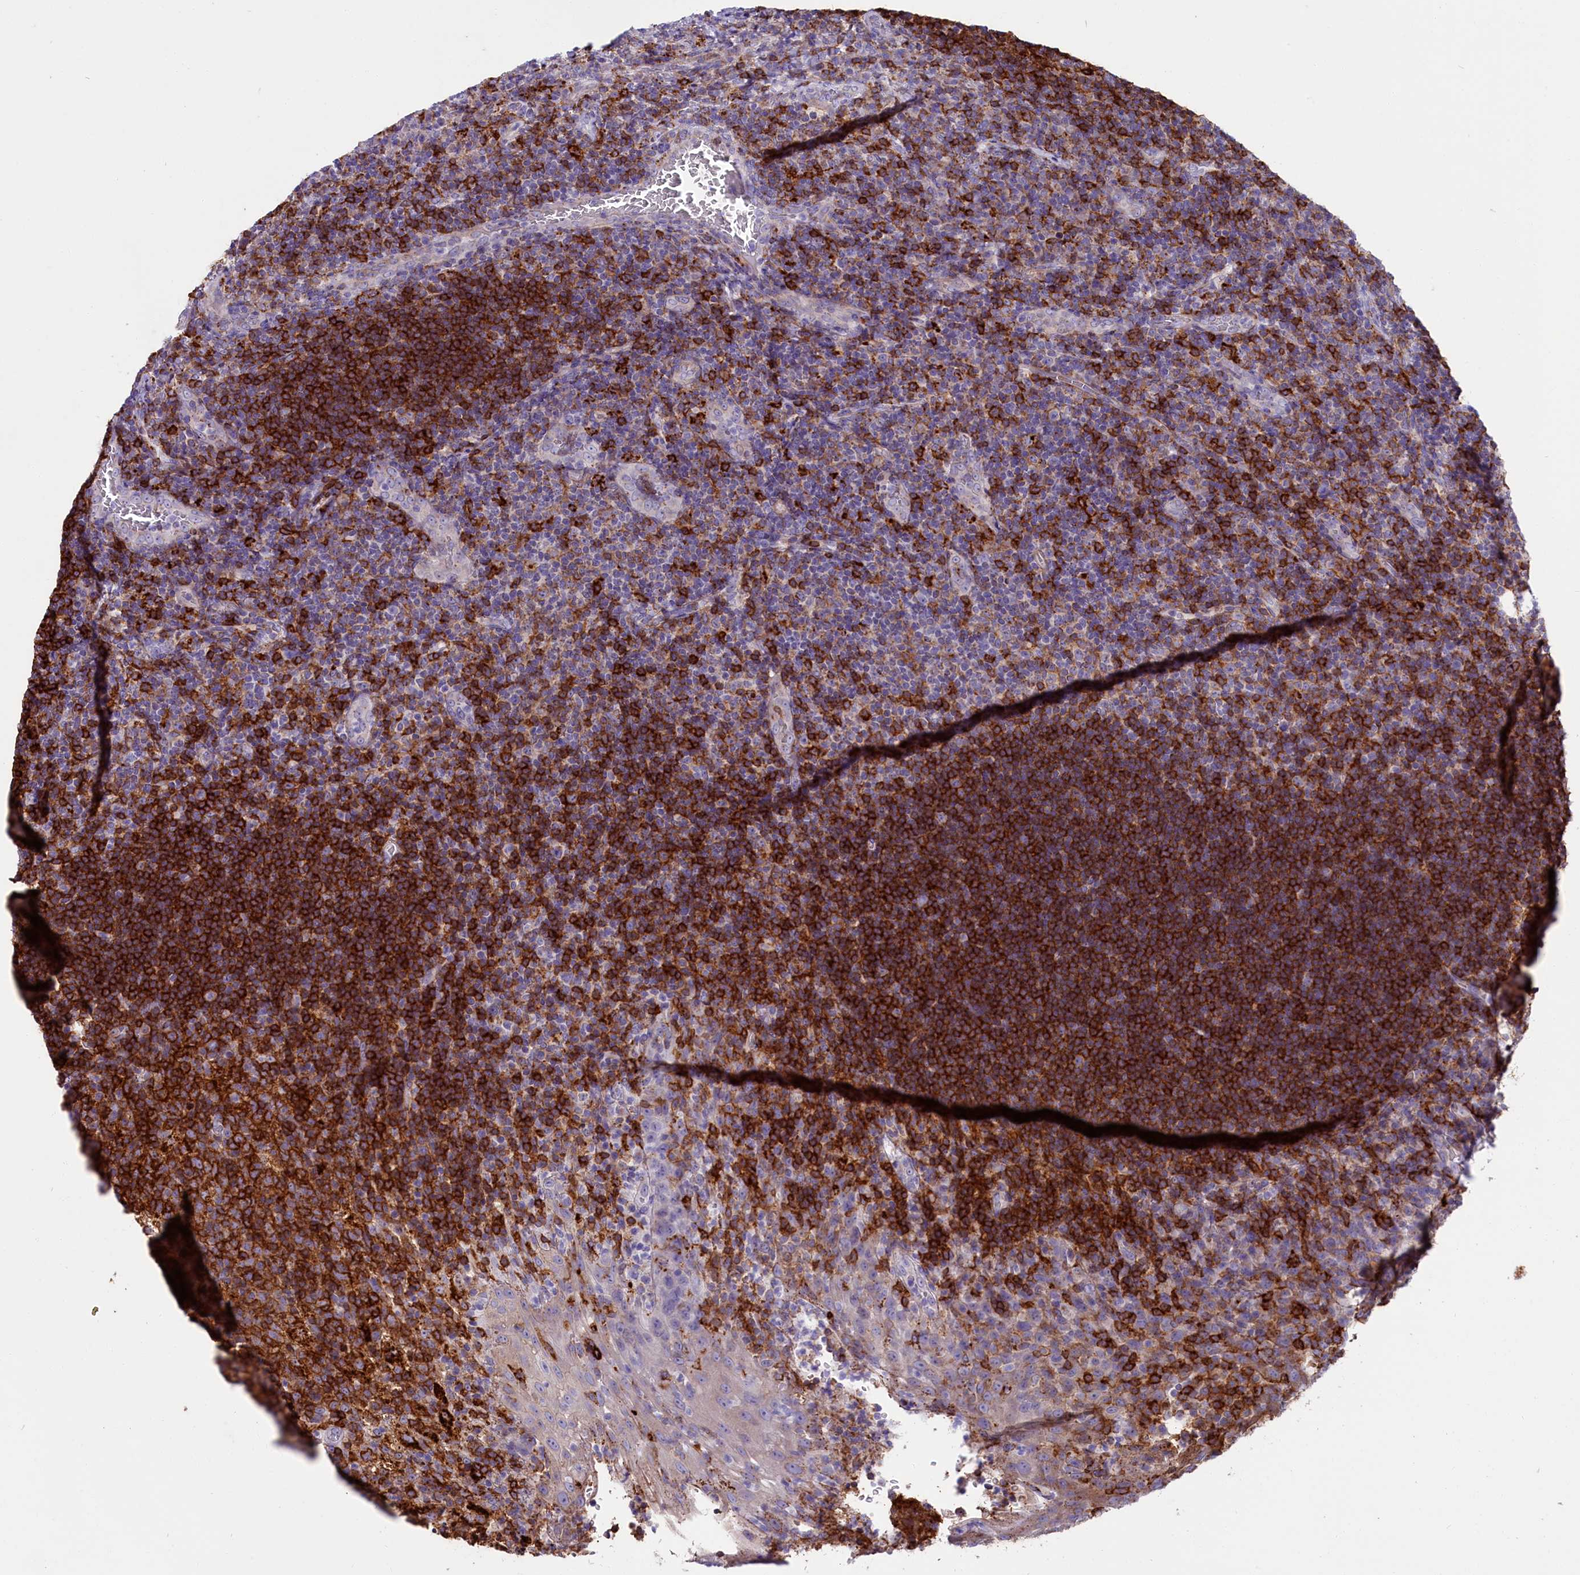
{"staining": {"intensity": "strong", "quantity": ">75%", "location": "cytoplasmic/membranous"}, "tissue": "tonsil", "cell_type": "Germinal center cells", "image_type": "normal", "snomed": [{"axis": "morphology", "description": "Normal tissue, NOS"}, {"axis": "topography", "description": "Tonsil"}], "caption": "This photomicrograph exhibits immunohistochemistry (IHC) staining of unremarkable human tonsil, with high strong cytoplasmic/membranous positivity in approximately >75% of germinal center cells.", "gene": "IL20RA", "patient": {"sex": "male", "age": 17}}